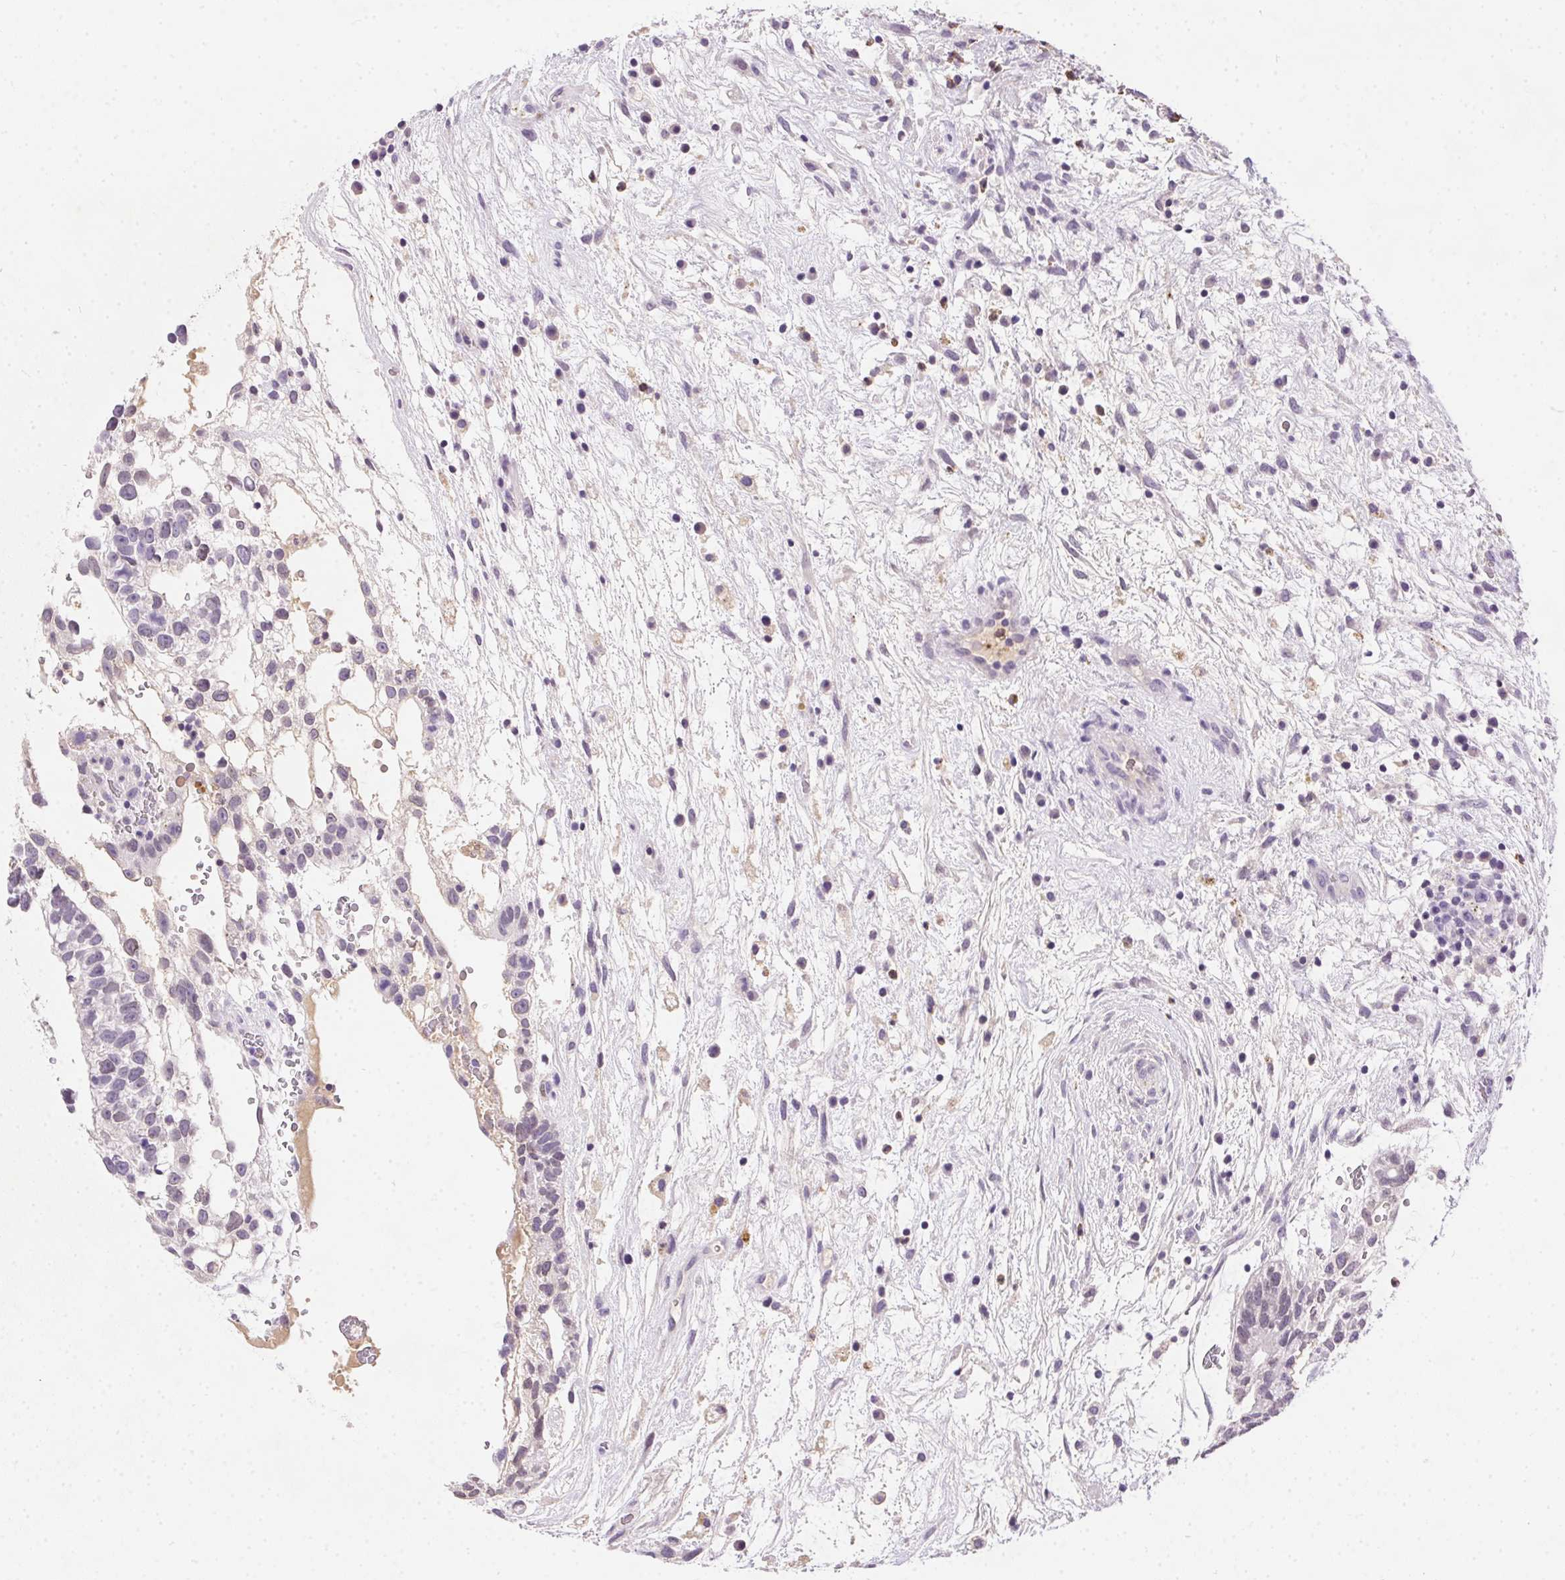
{"staining": {"intensity": "negative", "quantity": "none", "location": "none"}, "tissue": "testis cancer", "cell_type": "Tumor cells", "image_type": "cancer", "snomed": [{"axis": "morphology", "description": "Normal tissue, NOS"}, {"axis": "morphology", "description": "Carcinoma, Embryonal, NOS"}, {"axis": "topography", "description": "Testis"}], "caption": "Histopathology image shows no significant protein expression in tumor cells of testis cancer (embryonal carcinoma).", "gene": "SSTR4", "patient": {"sex": "male", "age": 32}}